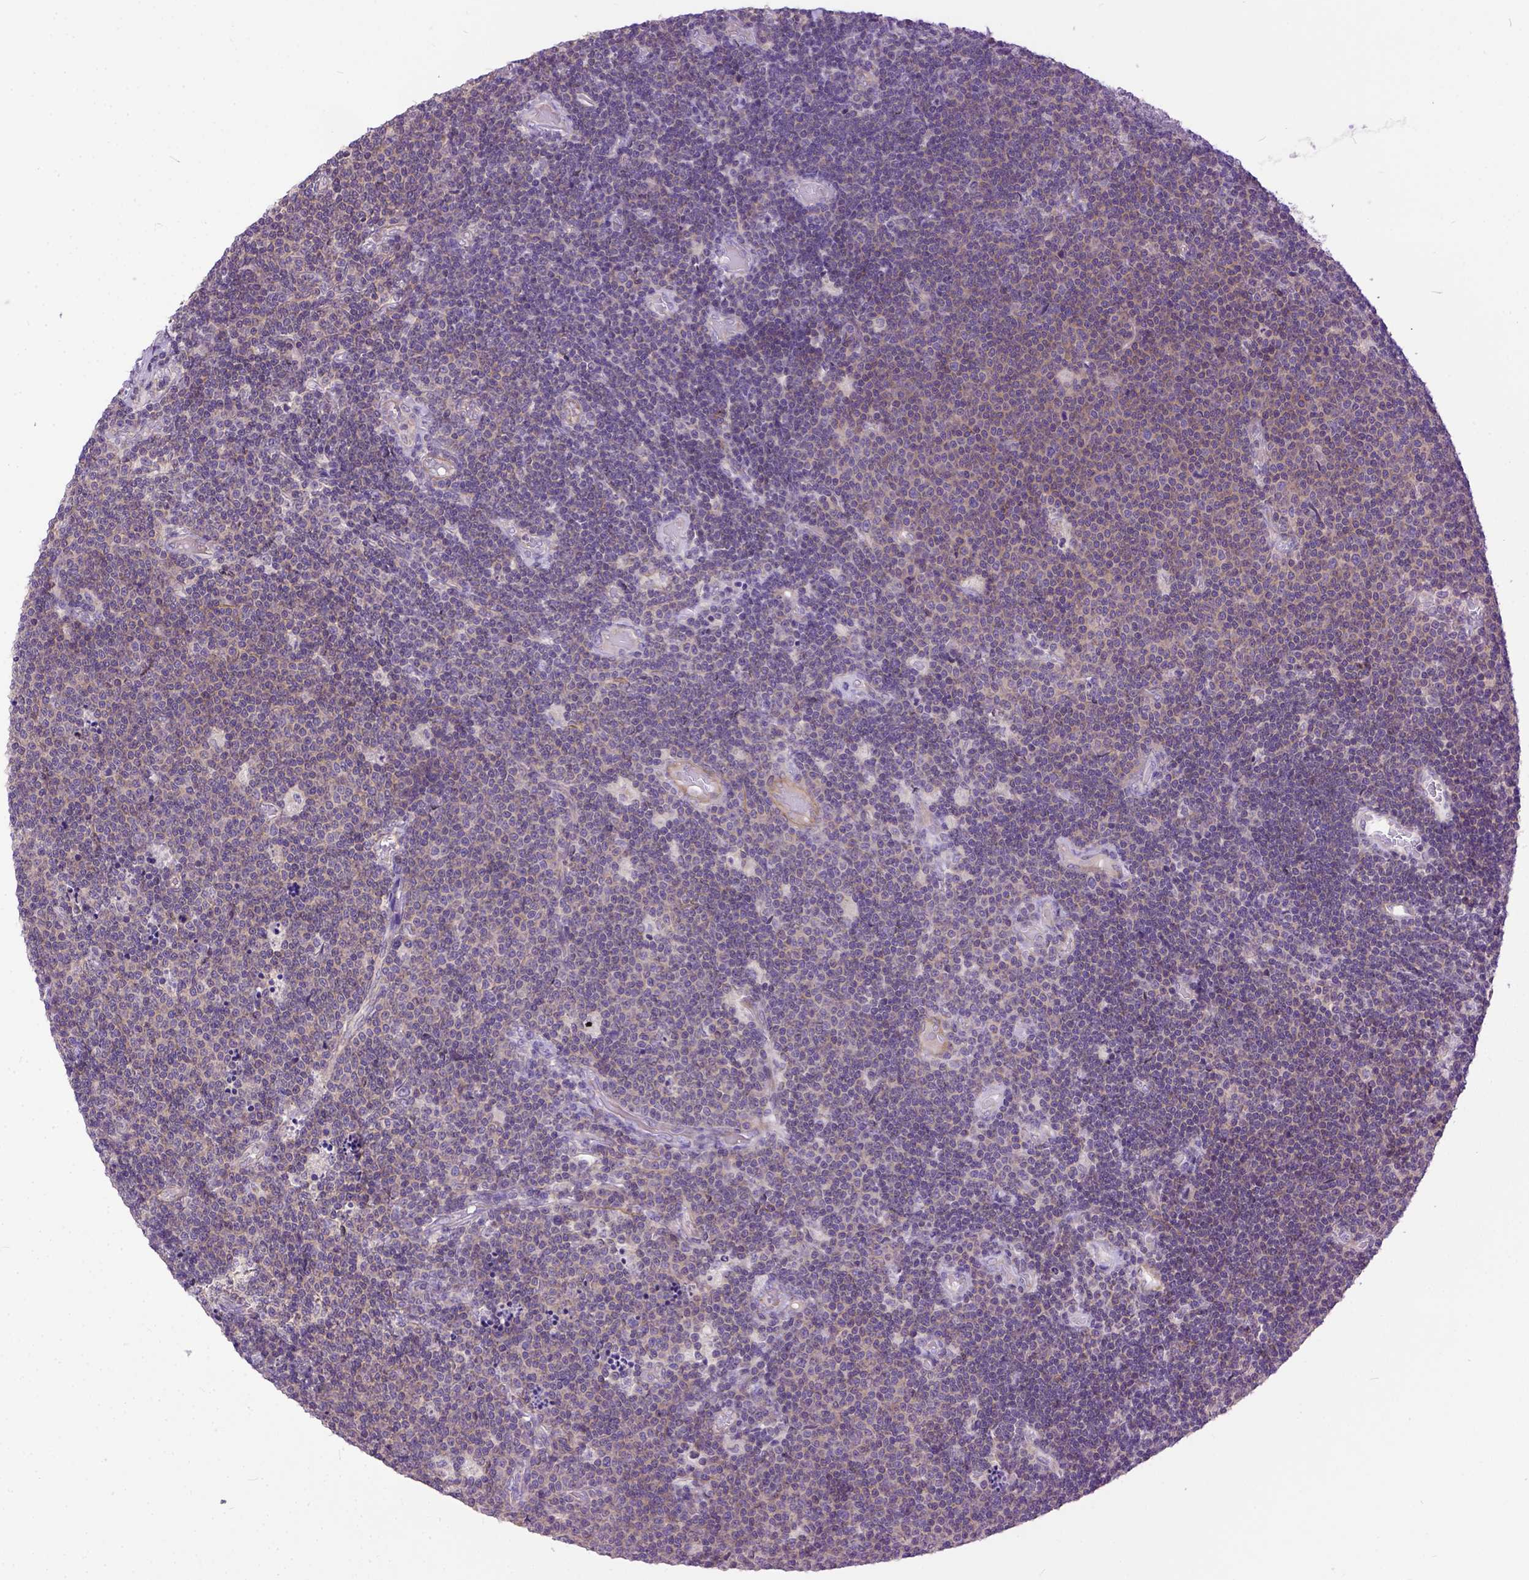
{"staining": {"intensity": "weak", "quantity": "25%-75%", "location": "cytoplasmic/membranous"}, "tissue": "lymphoma", "cell_type": "Tumor cells", "image_type": "cancer", "snomed": [{"axis": "morphology", "description": "Malignant lymphoma, non-Hodgkin's type, Low grade"}, {"axis": "topography", "description": "Brain"}], "caption": "This photomicrograph exhibits immunohistochemistry (IHC) staining of malignant lymphoma, non-Hodgkin's type (low-grade), with low weak cytoplasmic/membranous positivity in approximately 25%-75% of tumor cells.", "gene": "BANF2", "patient": {"sex": "female", "age": 66}}